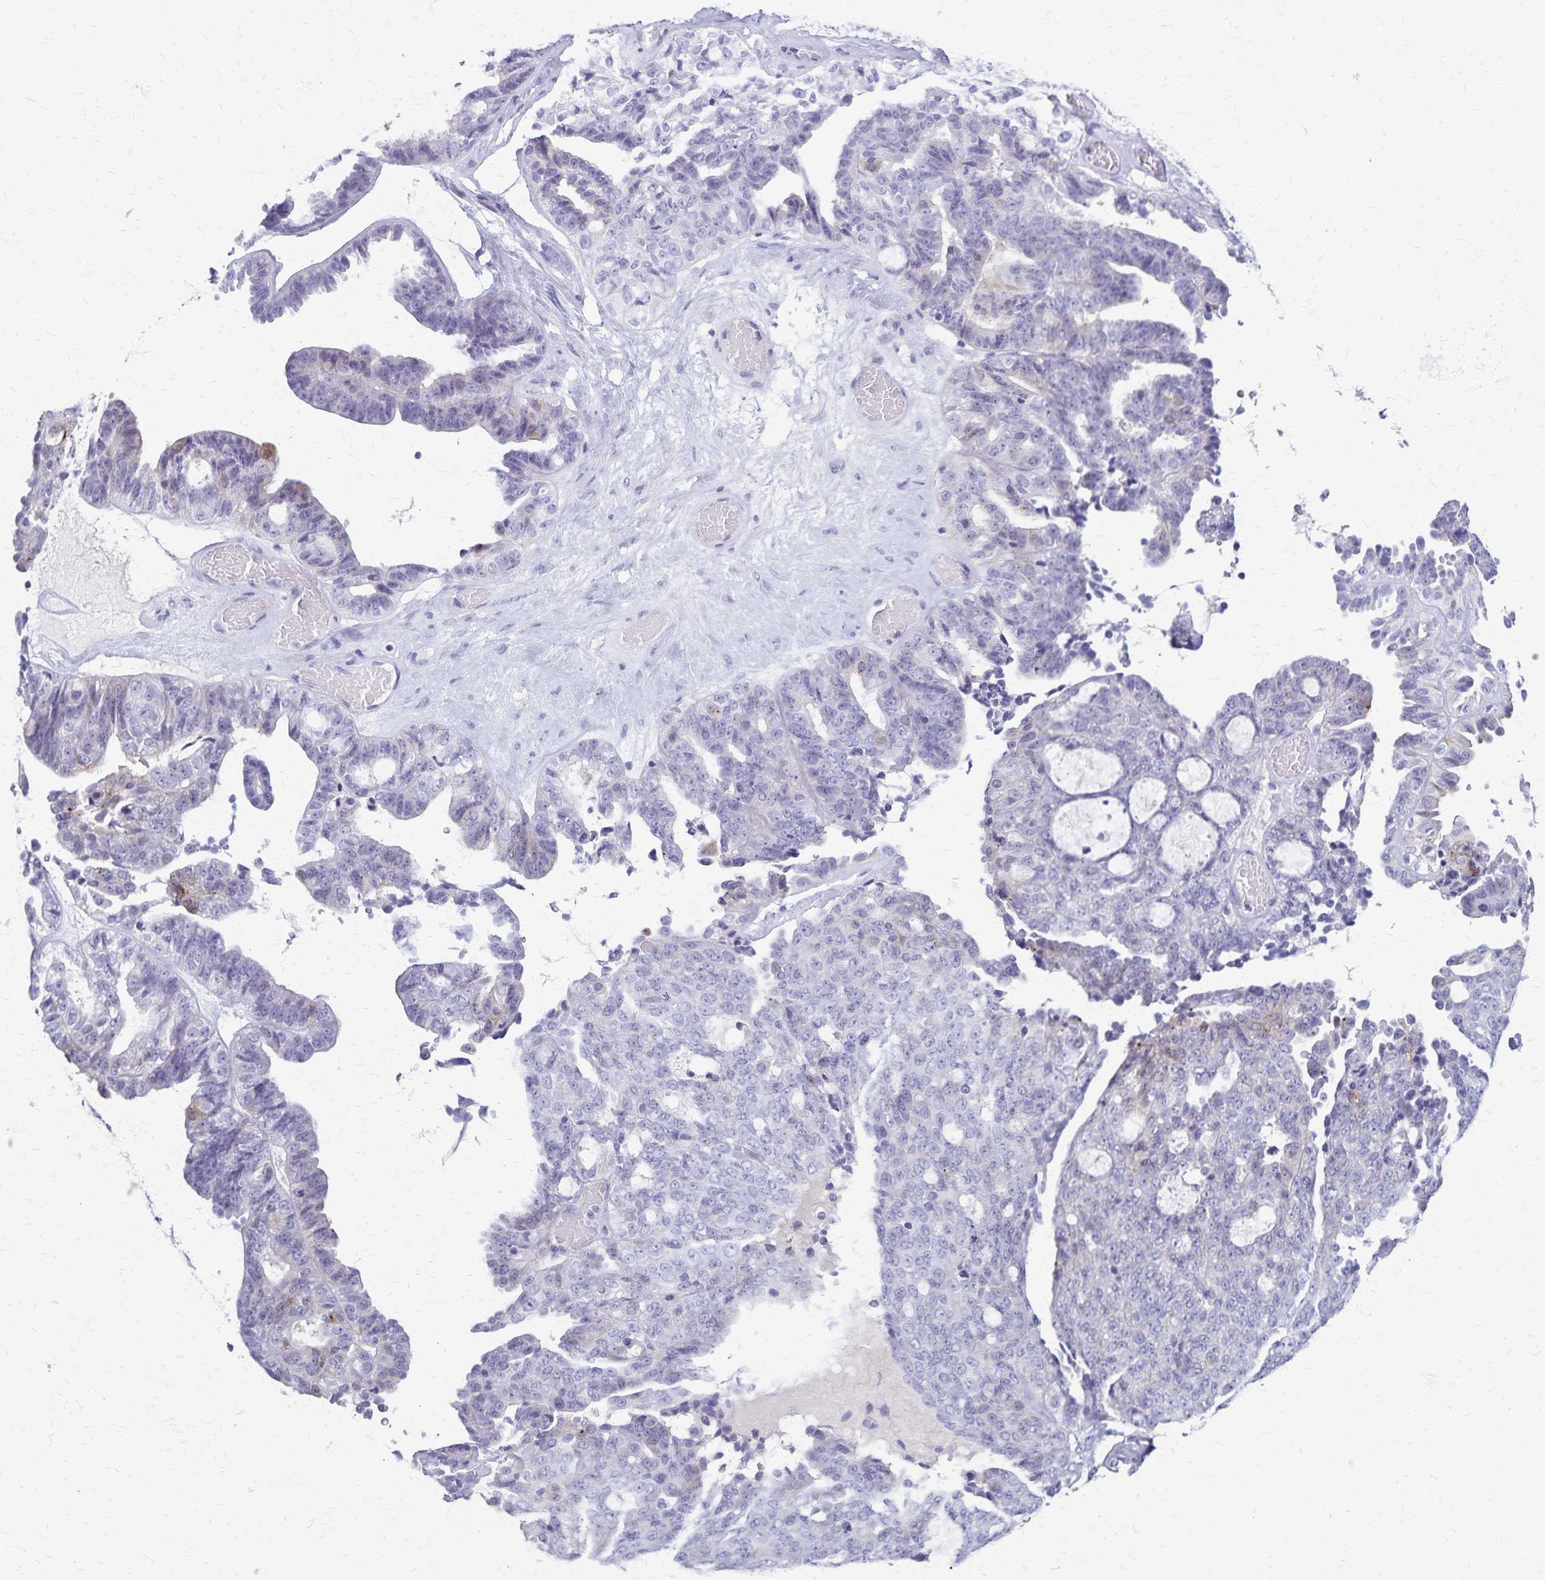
{"staining": {"intensity": "negative", "quantity": "none", "location": "none"}, "tissue": "ovarian cancer", "cell_type": "Tumor cells", "image_type": "cancer", "snomed": [{"axis": "morphology", "description": "Cystadenocarcinoma, serous, NOS"}, {"axis": "topography", "description": "Ovary"}], "caption": "Protein analysis of serous cystadenocarcinoma (ovarian) demonstrates no significant staining in tumor cells.", "gene": "TMEM60", "patient": {"sex": "female", "age": 71}}